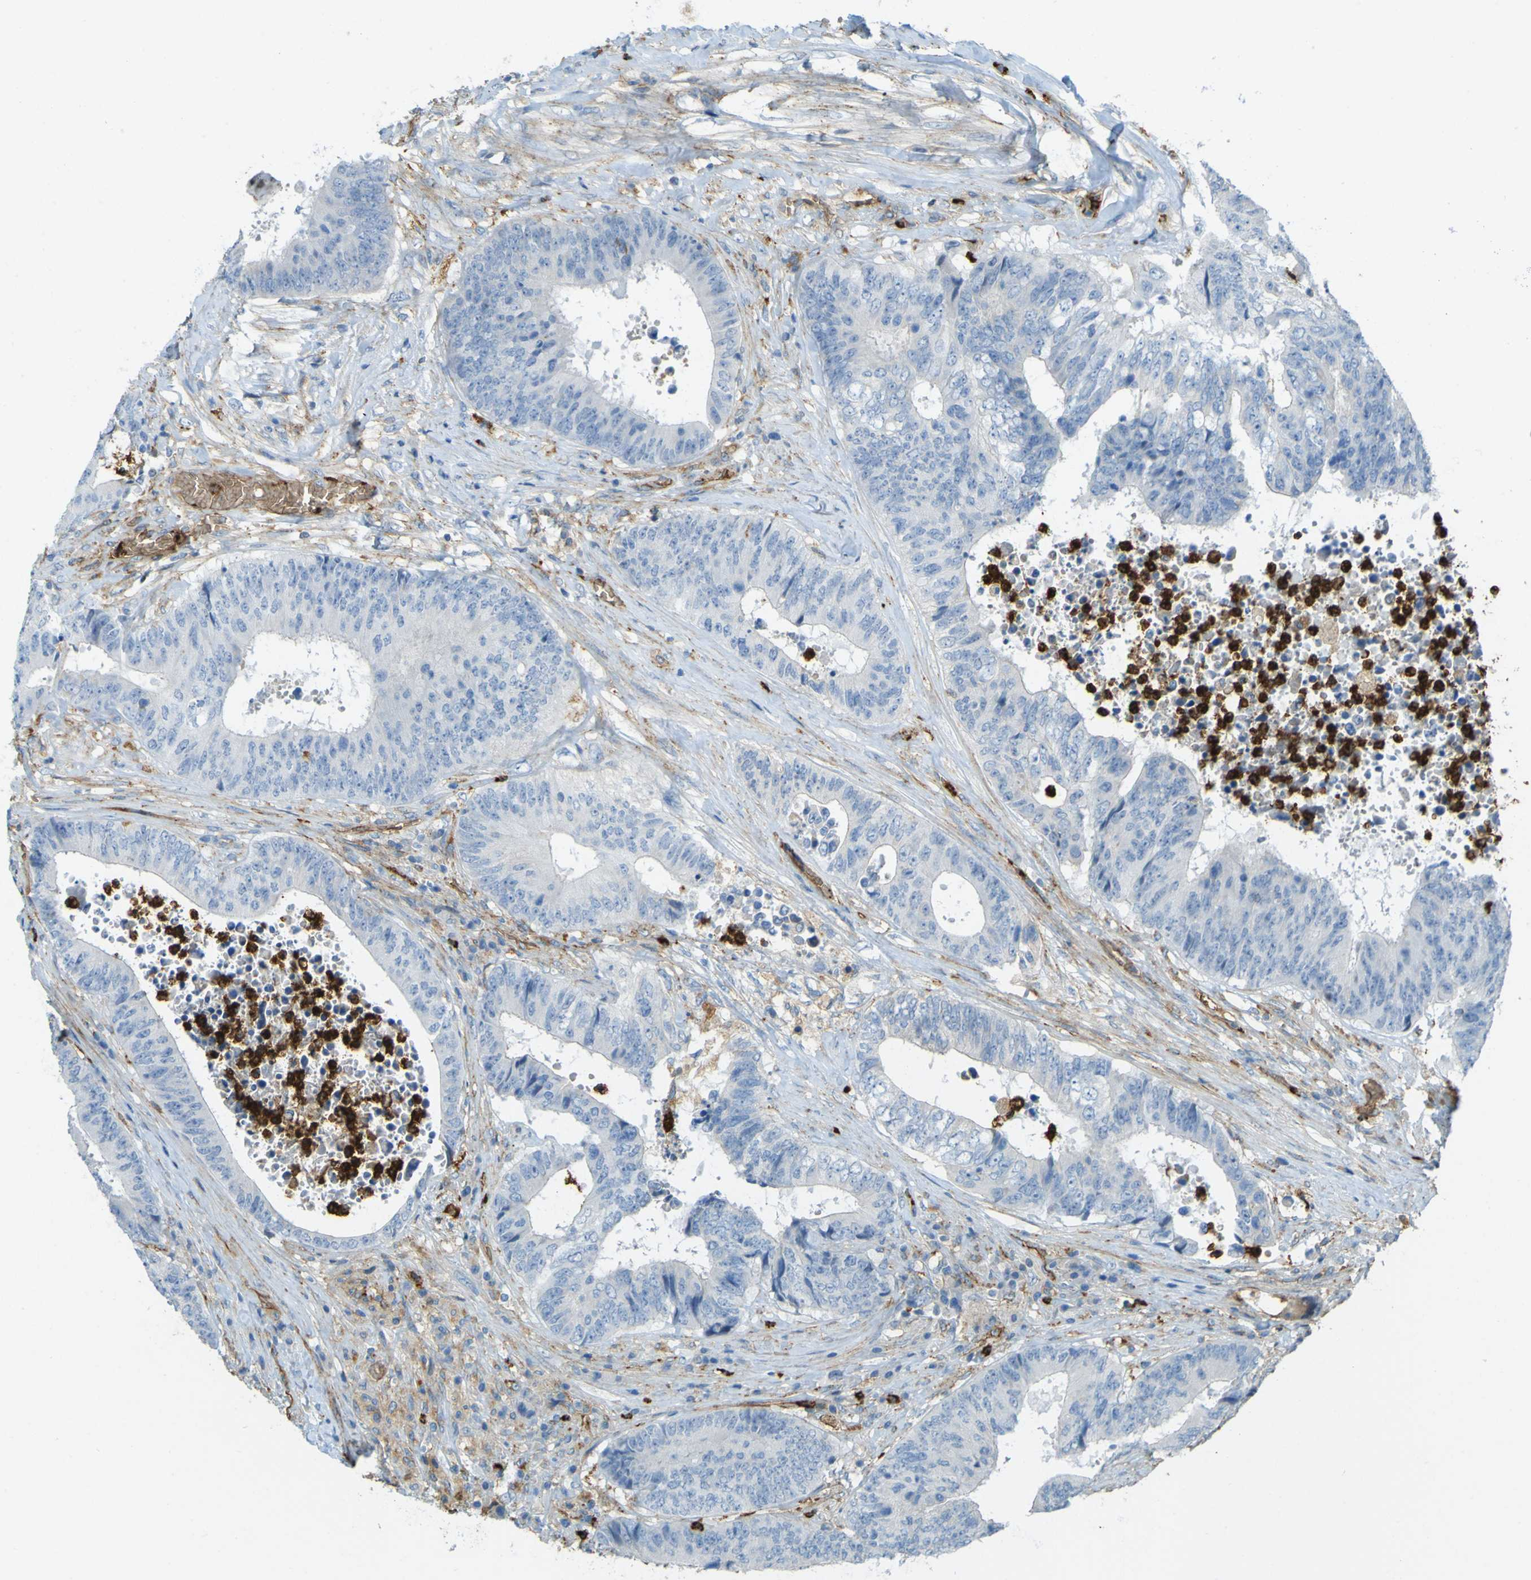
{"staining": {"intensity": "negative", "quantity": "none", "location": "none"}, "tissue": "colorectal cancer", "cell_type": "Tumor cells", "image_type": "cancer", "snomed": [{"axis": "morphology", "description": "Adenocarcinoma, NOS"}, {"axis": "topography", "description": "Rectum"}], "caption": "Immunohistochemical staining of human colorectal cancer shows no significant expression in tumor cells.", "gene": "PLXDC1", "patient": {"sex": "male", "age": 72}}